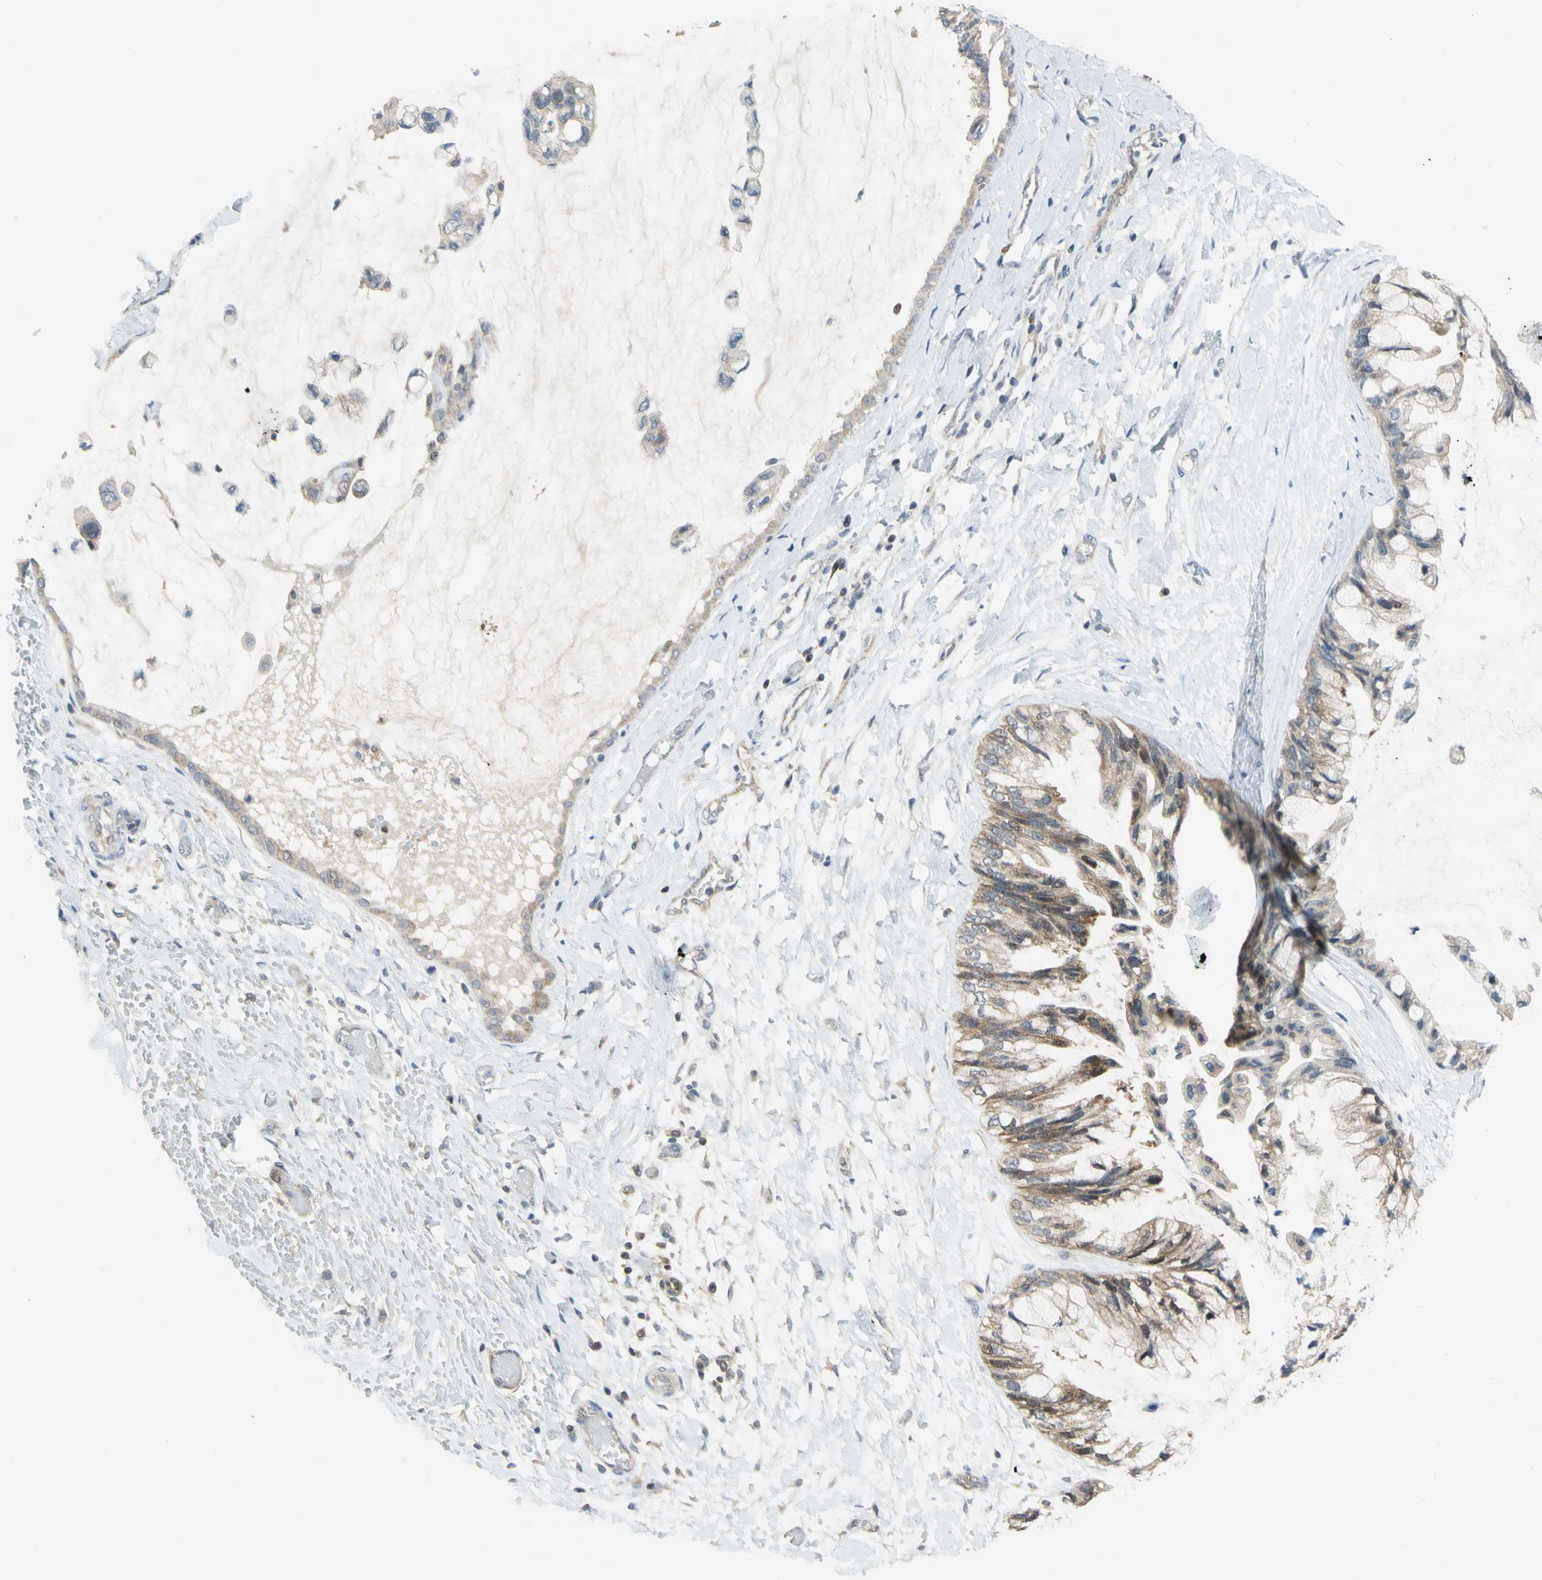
{"staining": {"intensity": "moderate", "quantity": "25%-75%", "location": "nuclear"}, "tissue": "ovarian cancer", "cell_type": "Tumor cells", "image_type": "cancer", "snomed": [{"axis": "morphology", "description": "Cystadenocarcinoma, mucinous, NOS"}, {"axis": "topography", "description": "Ovary"}], "caption": "IHC micrograph of human ovarian cancer stained for a protein (brown), which shows medium levels of moderate nuclear expression in about 25%-75% of tumor cells.", "gene": "PPIA", "patient": {"sex": "female", "age": 39}}